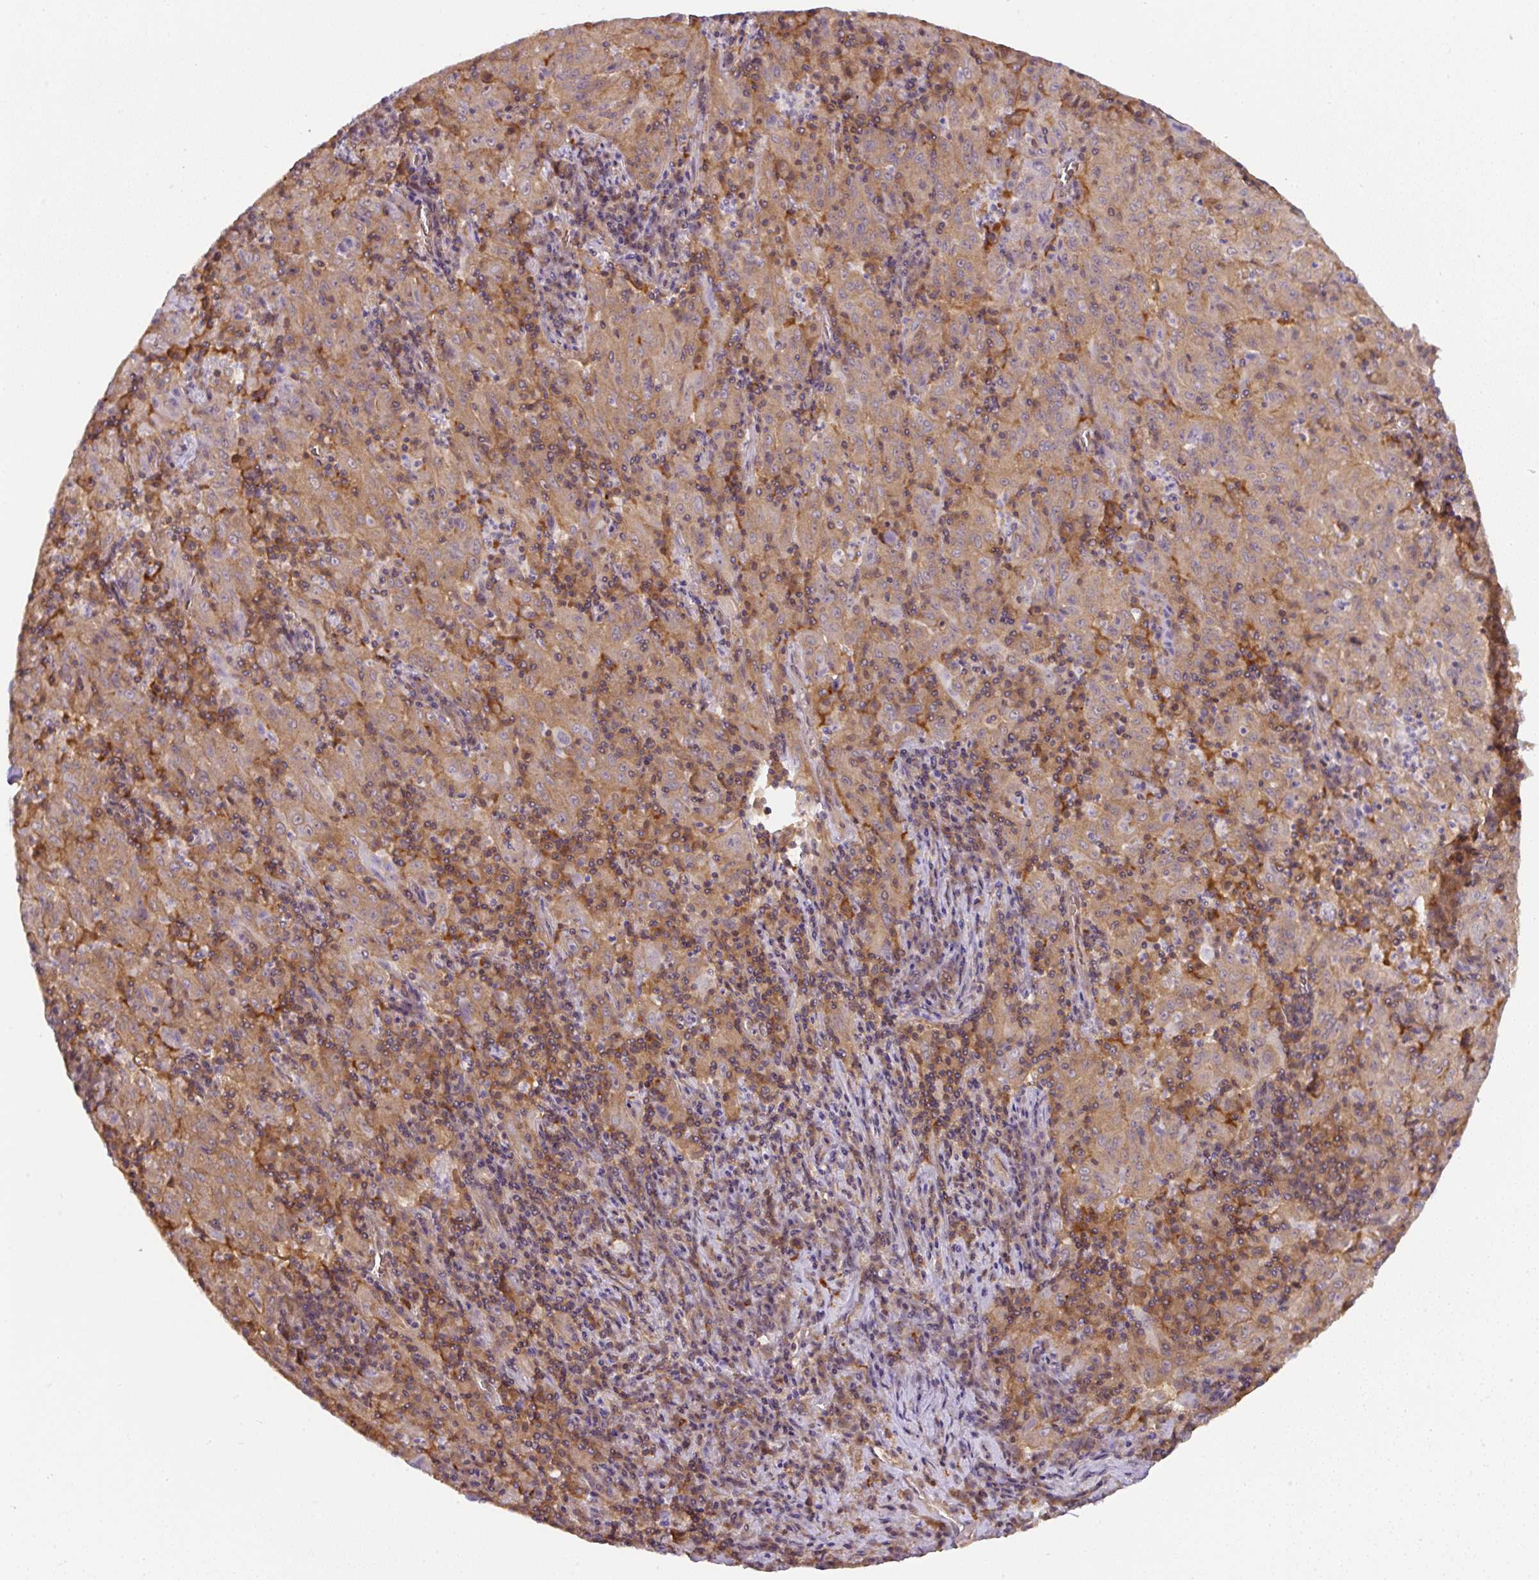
{"staining": {"intensity": "moderate", "quantity": ">75%", "location": "cytoplasmic/membranous"}, "tissue": "pancreatic cancer", "cell_type": "Tumor cells", "image_type": "cancer", "snomed": [{"axis": "morphology", "description": "Adenocarcinoma, NOS"}, {"axis": "topography", "description": "Pancreas"}], "caption": "The immunohistochemical stain labels moderate cytoplasmic/membranous expression in tumor cells of pancreatic adenocarcinoma tissue.", "gene": "ST13", "patient": {"sex": "male", "age": 63}}